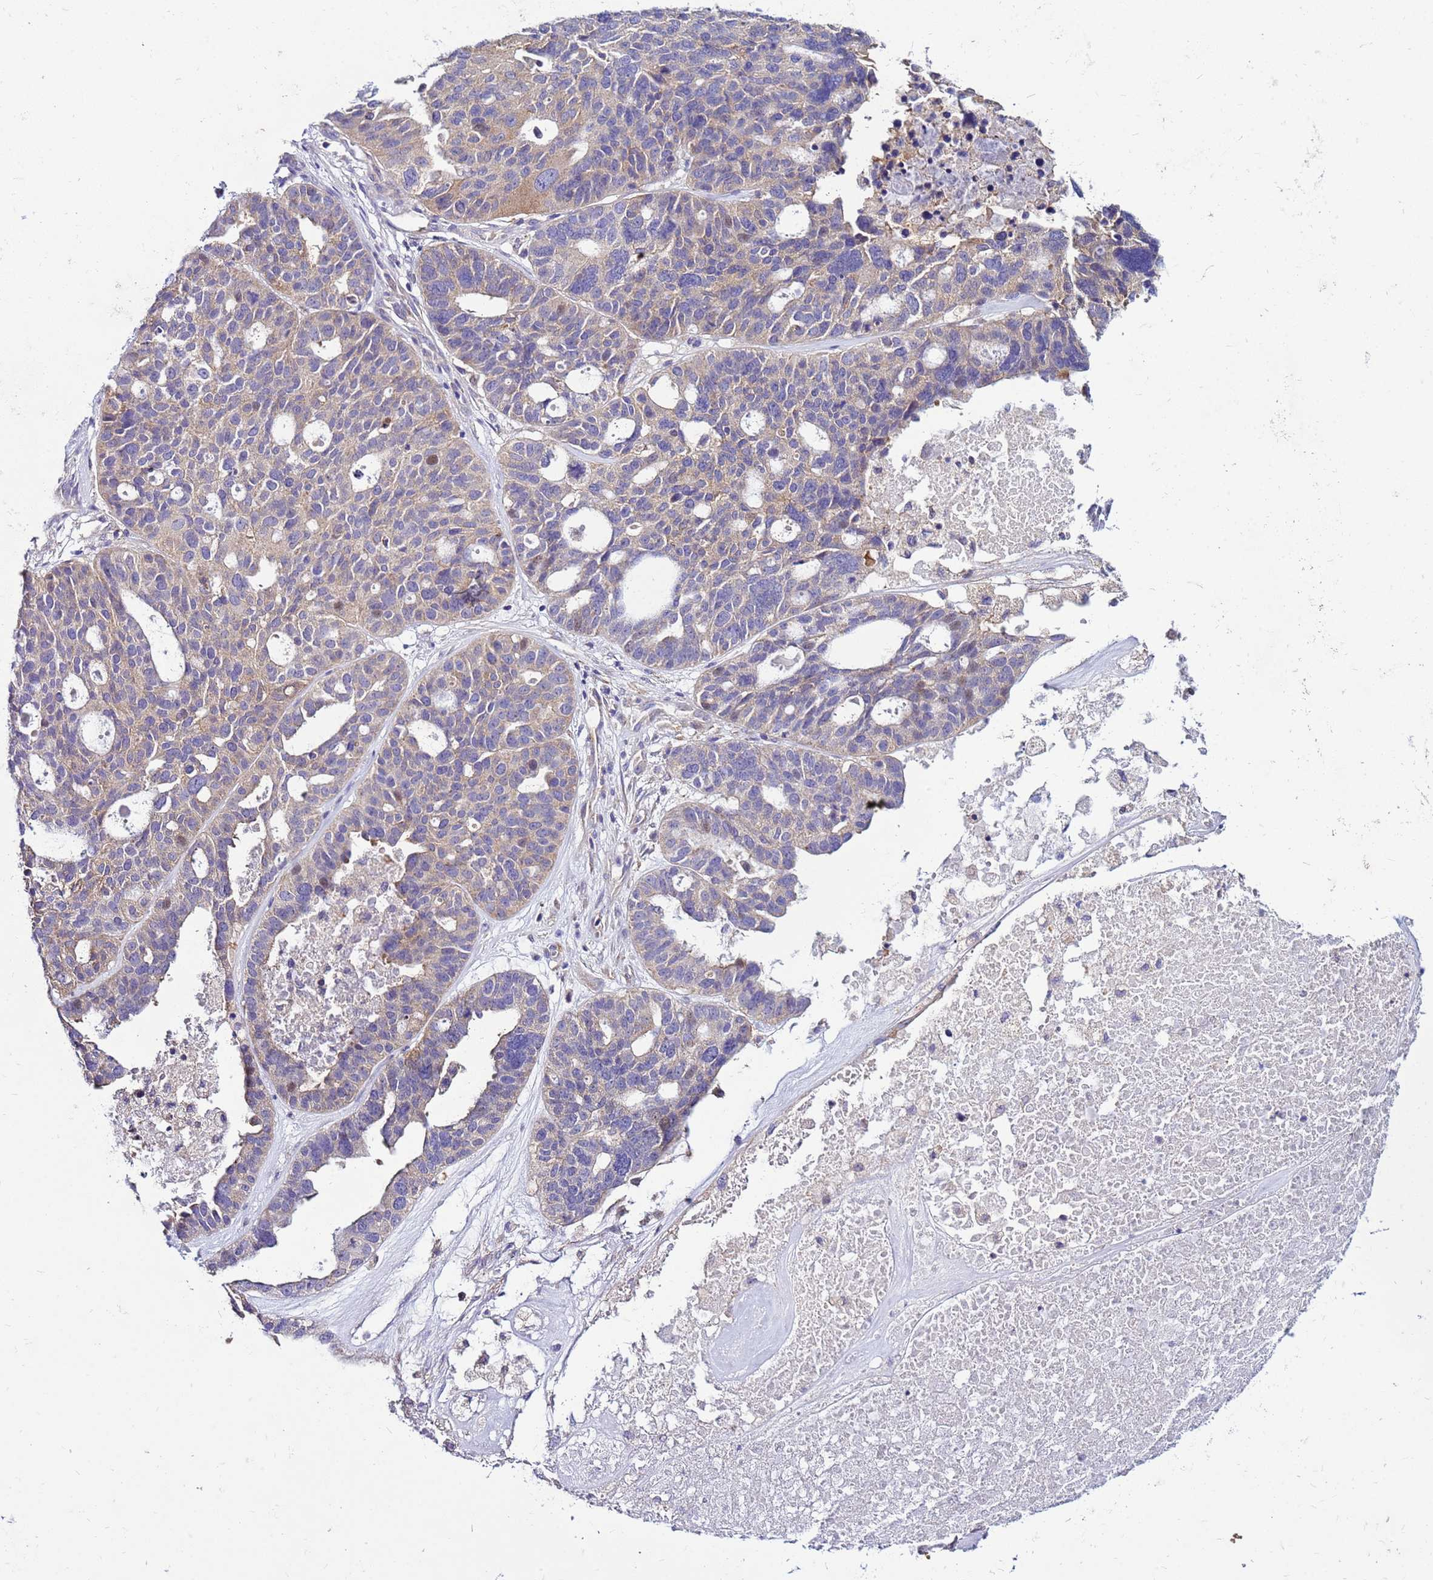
{"staining": {"intensity": "weak", "quantity": "25%-75%", "location": "cytoplasmic/membranous"}, "tissue": "ovarian cancer", "cell_type": "Tumor cells", "image_type": "cancer", "snomed": [{"axis": "morphology", "description": "Cystadenocarcinoma, serous, NOS"}, {"axis": "topography", "description": "Ovary"}], "caption": "Brown immunohistochemical staining in human ovarian serous cystadenocarcinoma exhibits weak cytoplasmic/membranous staining in approximately 25%-75% of tumor cells. Immunohistochemistry (ihc) stains the protein in brown and the nuclei are stained blue.", "gene": "PKD1", "patient": {"sex": "female", "age": 59}}